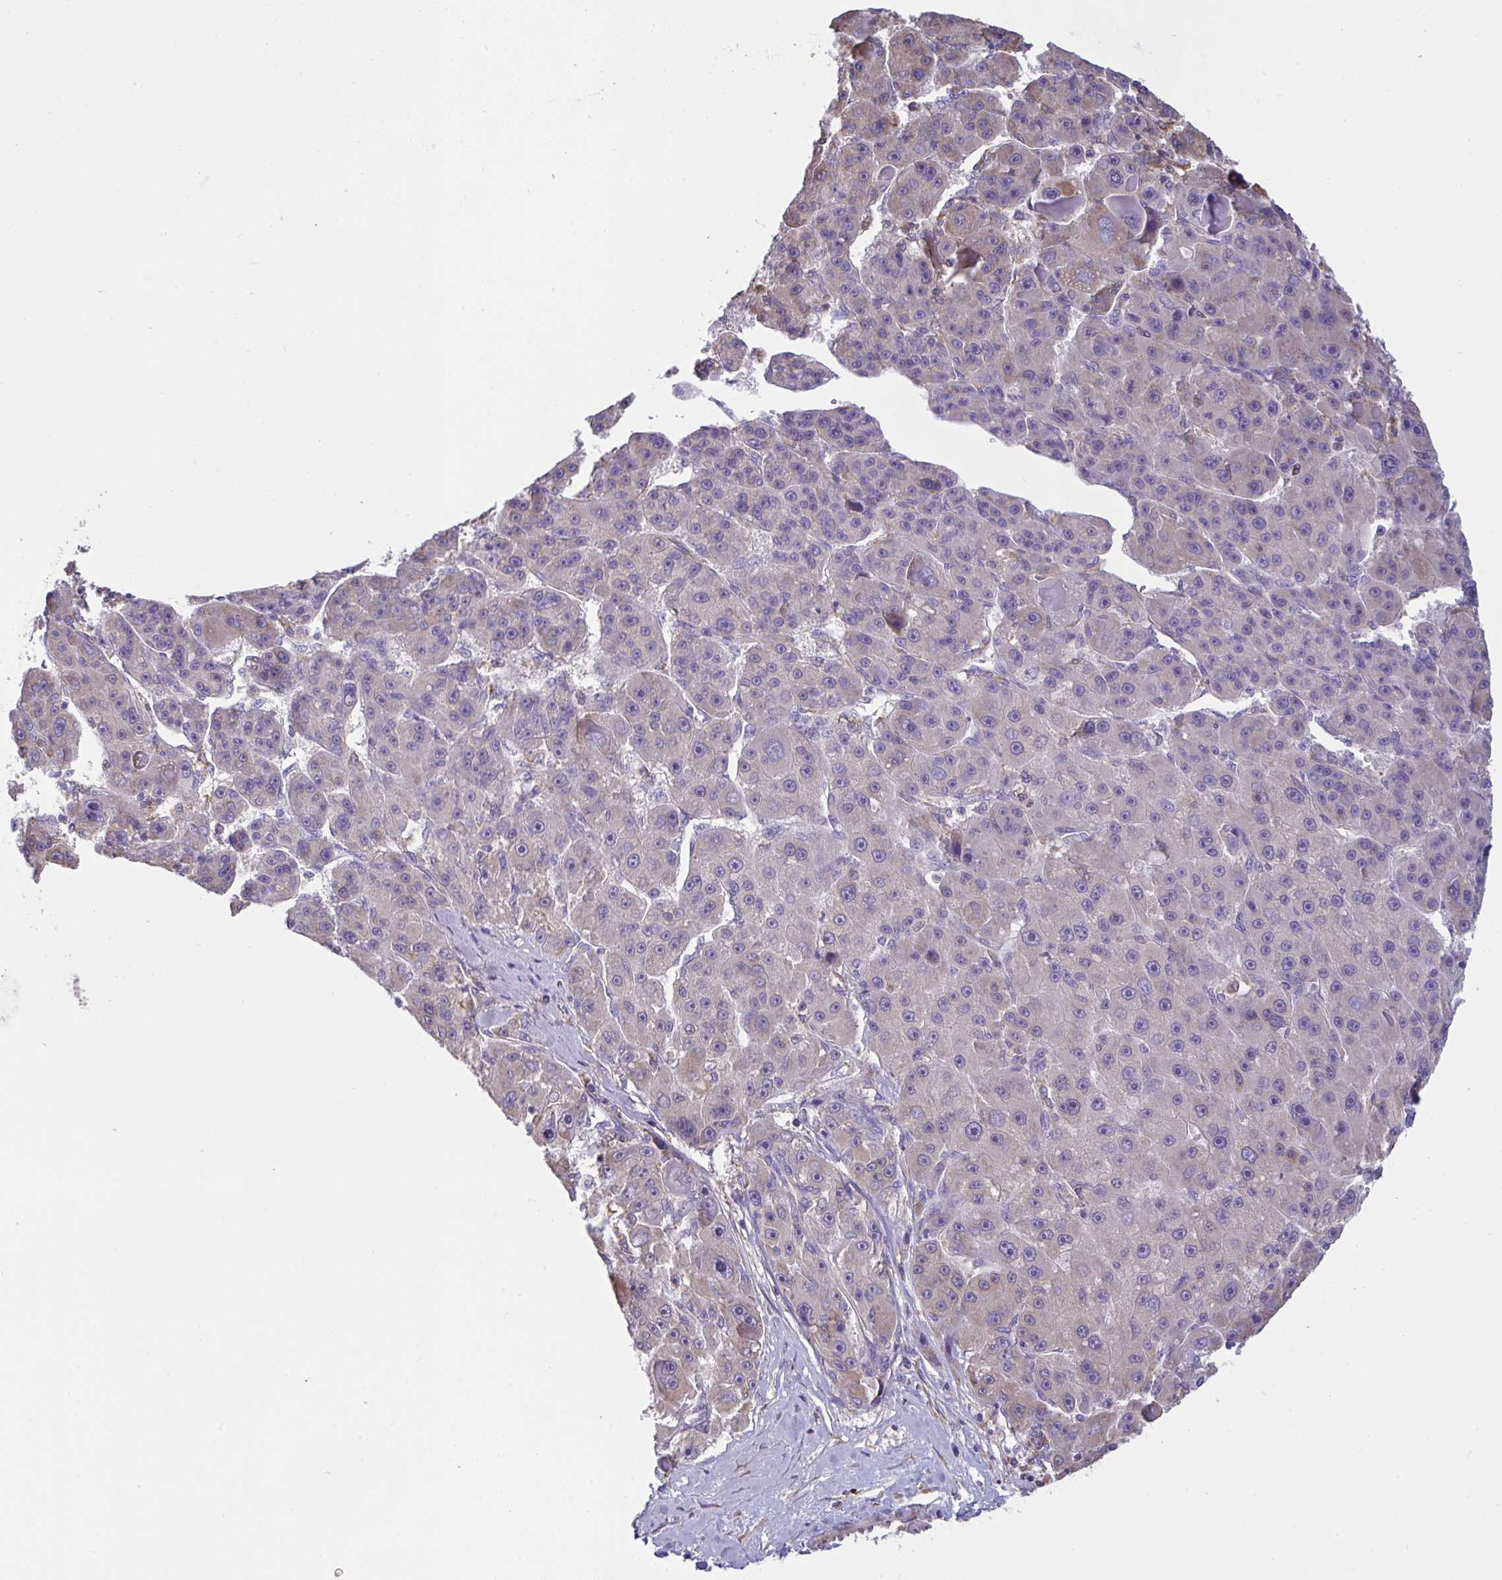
{"staining": {"intensity": "negative", "quantity": "none", "location": "none"}, "tissue": "liver cancer", "cell_type": "Tumor cells", "image_type": "cancer", "snomed": [{"axis": "morphology", "description": "Carcinoma, Hepatocellular, NOS"}, {"axis": "topography", "description": "Liver"}], "caption": "Hepatocellular carcinoma (liver) stained for a protein using IHC exhibits no expression tumor cells.", "gene": "MYMK", "patient": {"sex": "male", "age": 76}}